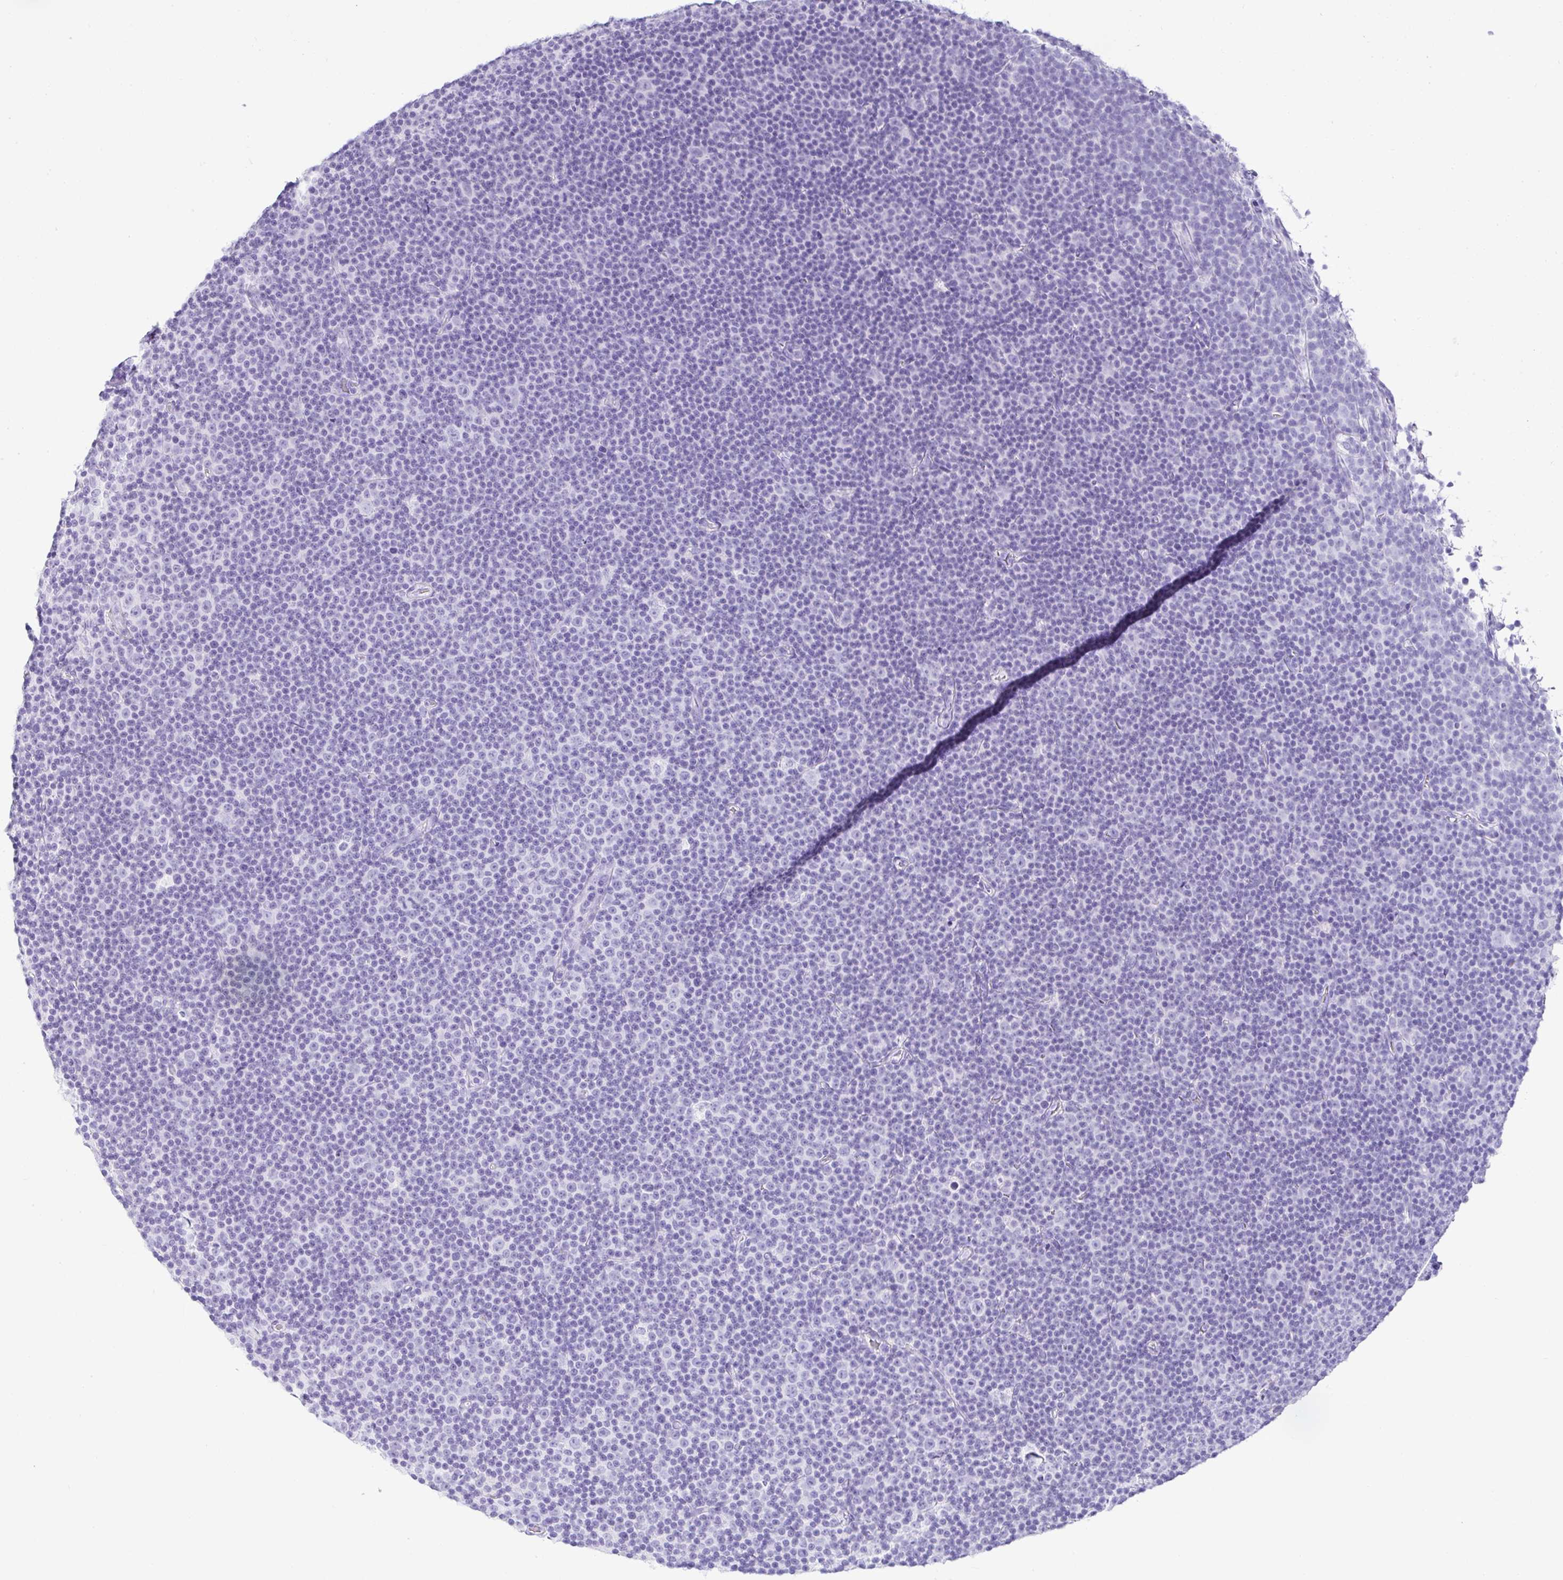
{"staining": {"intensity": "negative", "quantity": "none", "location": "none"}, "tissue": "lymphoma", "cell_type": "Tumor cells", "image_type": "cancer", "snomed": [{"axis": "morphology", "description": "Malignant lymphoma, non-Hodgkin's type, Low grade"}, {"axis": "topography", "description": "Lymph node"}], "caption": "A high-resolution photomicrograph shows immunohistochemistry staining of low-grade malignant lymphoma, non-Hodgkin's type, which demonstrates no significant positivity in tumor cells. (DAB (3,3'-diaminobenzidine) IHC visualized using brightfield microscopy, high magnification).", "gene": "SERPINB3", "patient": {"sex": "female", "age": 67}}